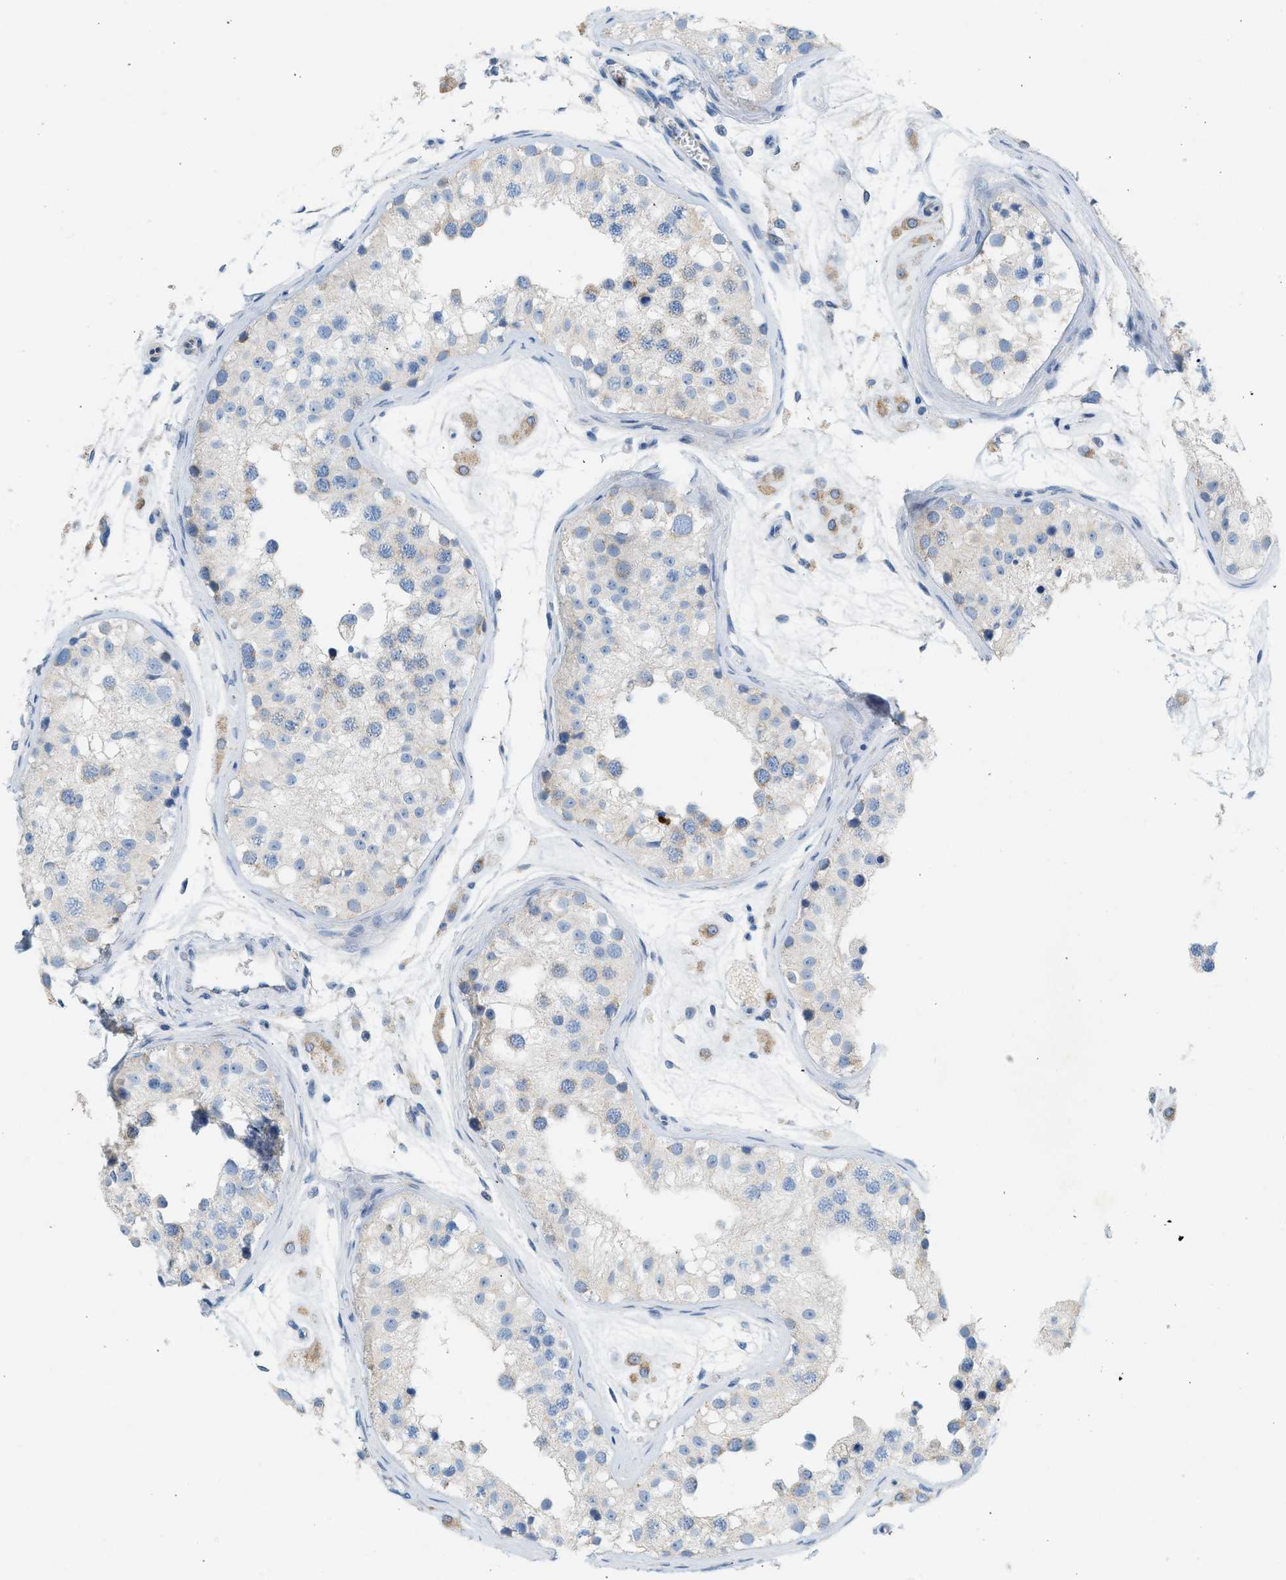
{"staining": {"intensity": "weak", "quantity": "<25%", "location": "cytoplasmic/membranous"}, "tissue": "testis", "cell_type": "Cells in seminiferous ducts", "image_type": "normal", "snomed": [{"axis": "morphology", "description": "Normal tissue, NOS"}, {"axis": "morphology", "description": "Adenocarcinoma, metastatic, NOS"}, {"axis": "topography", "description": "Testis"}], "caption": "Immunohistochemistry histopathology image of benign testis: human testis stained with DAB (3,3'-diaminobenzidine) demonstrates no significant protein positivity in cells in seminiferous ducts. Nuclei are stained in blue.", "gene": "NDUFS8", "patient": {"sex": "male", "age": 26}}